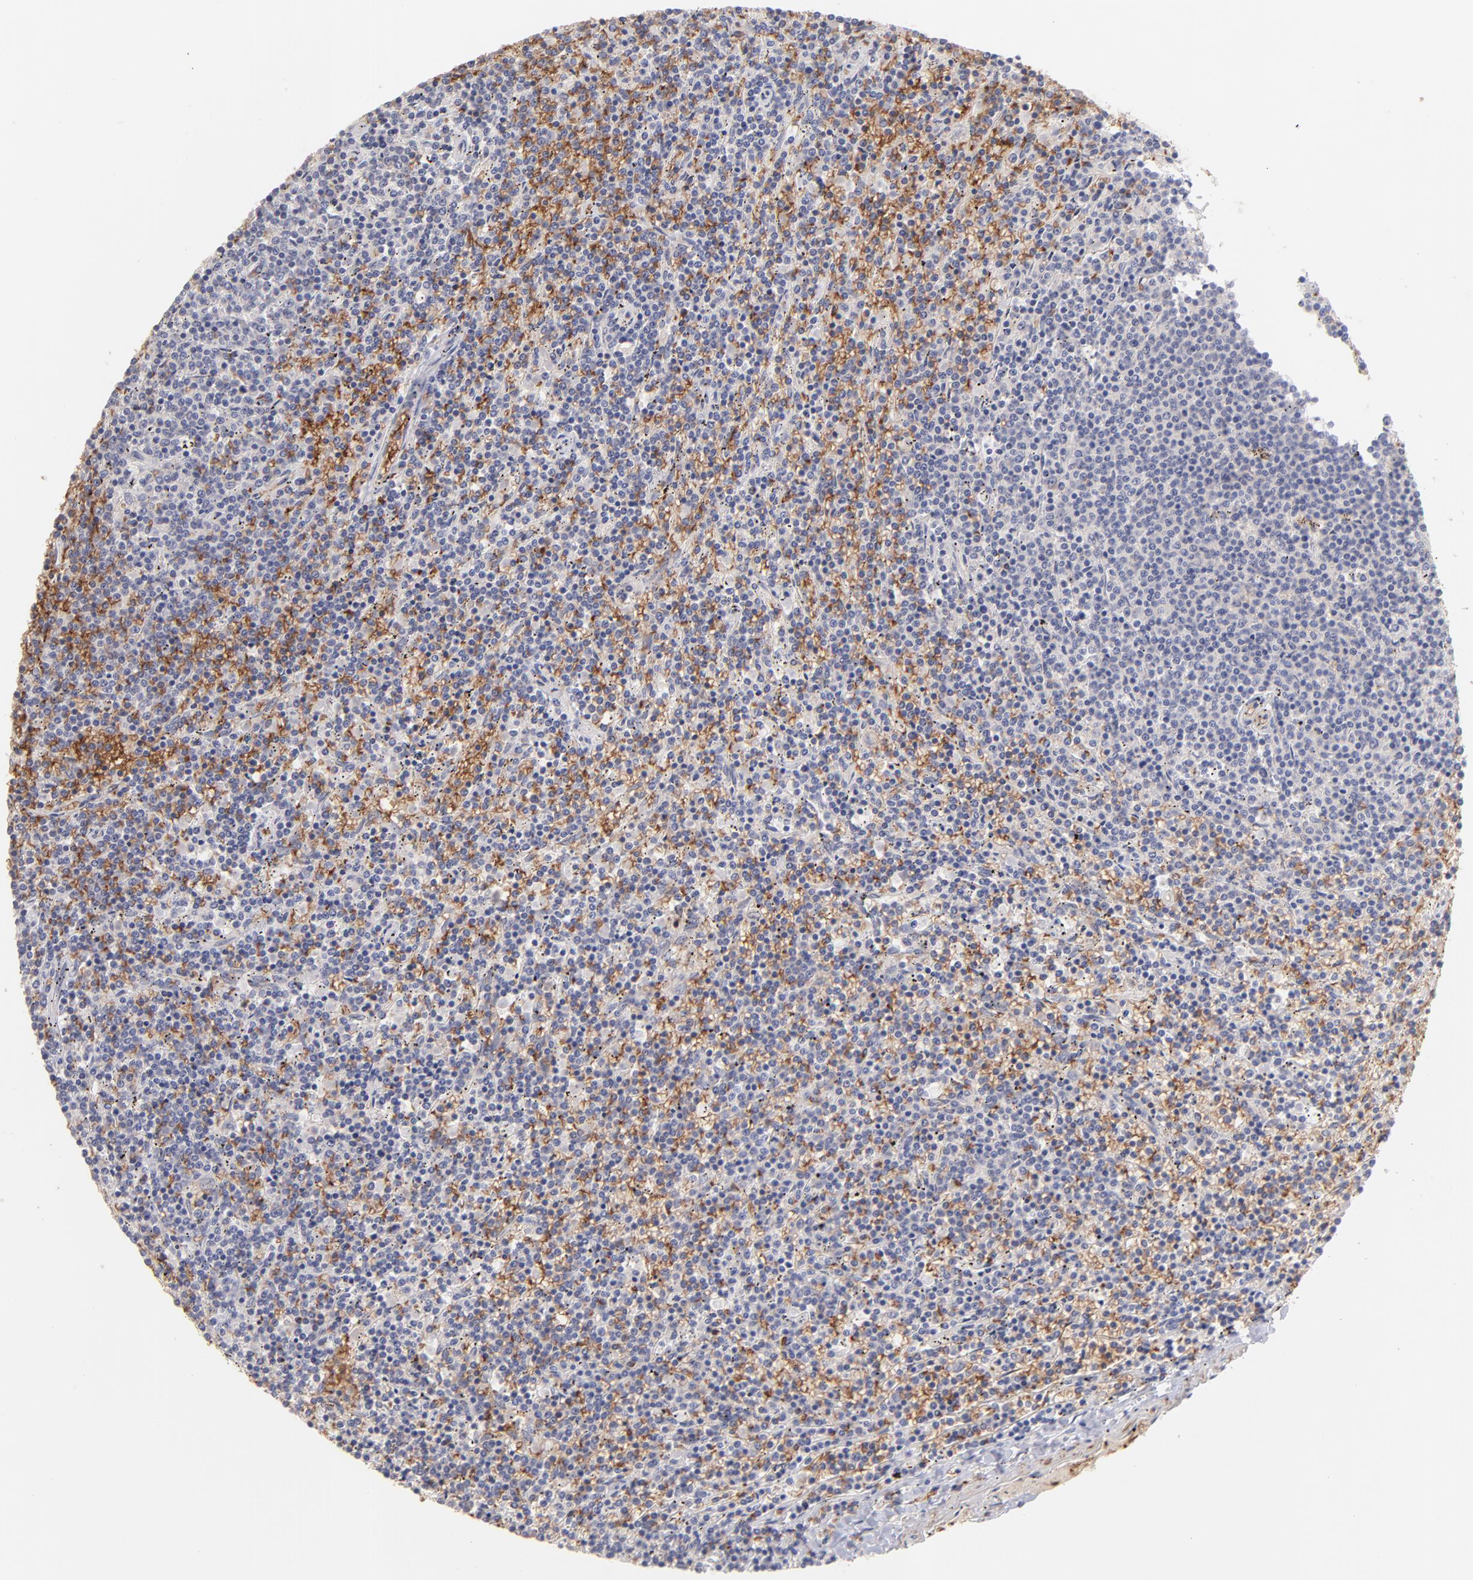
{"staining": {"intensity": "negative", "quantity": "none", "location": "none"}, "tissue": "lymphoma", "cell_type": "Tumor cells", "image_type": "cancer", "snomed": [{"axis": "morphology", "description": "Malignant lymphoma, non-Hodgkin's type, Low grade"}, {"axis": "topography", "description": "Spleen"}], "caption": "Micrograph shows no protein staining in tumor cells of malignant lymphoma, non-Hodgkin's type (low-grade) tissue. (Brightfield microscopy of DAB immunohistochemistry (IHC) at high magnification).", "gene": "F13B", "patient": {"sex": "female", "age": 50}}